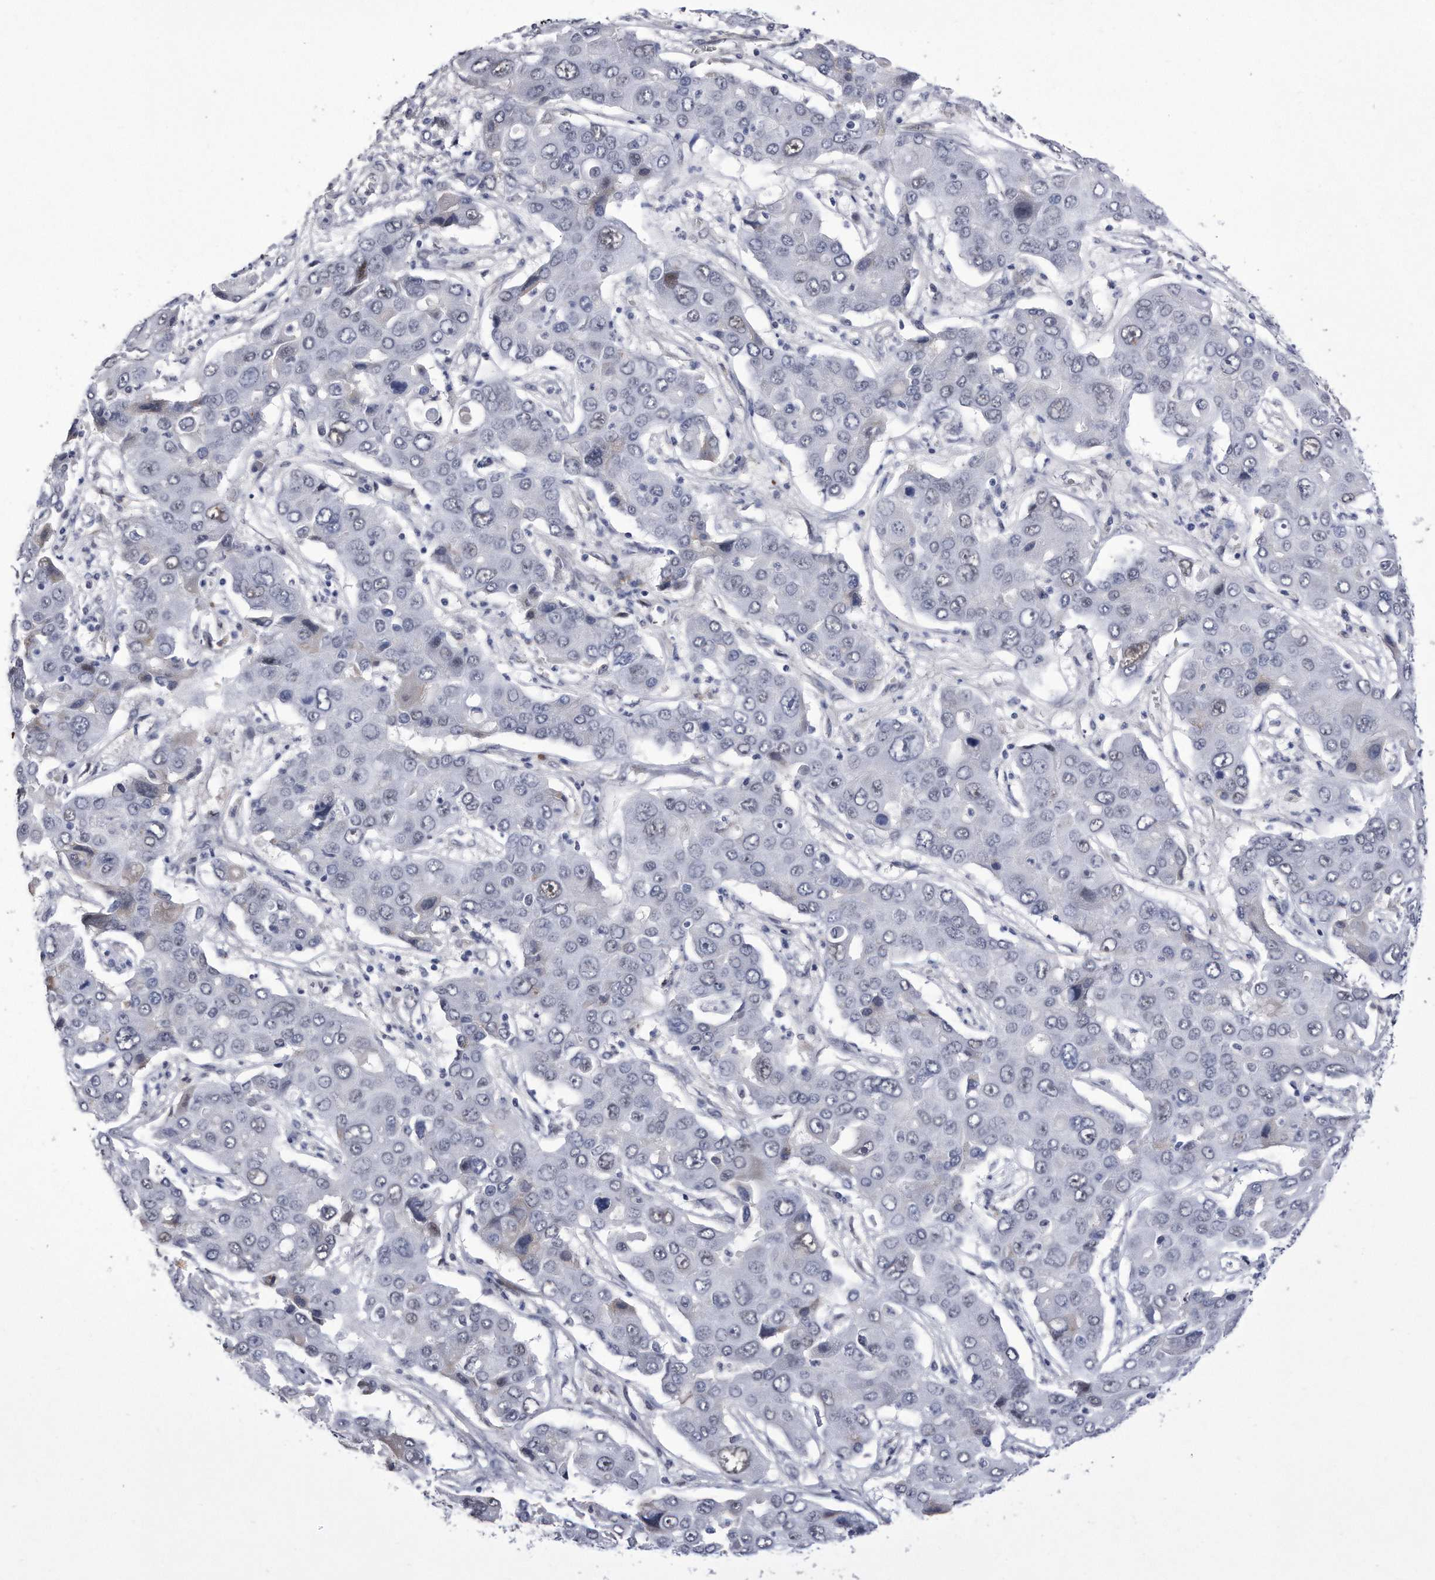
{"staining": {"intensity": "weak", "quantity": "<25%", "location": "nuclear"}, "tissue": "liver cancer", "cell_type": "Tumor cells", "image_type": "cancer", "snomed": [{"axis": "morphology", "description": "Cholangiocarcinoma"}, {"axis": "topography", "description": "Liver"}], "caption": "Tumor cells are negative for protein expression in human liver cholangiocarcinoma.", "gene": "KCTD8", "patient": {"sex": "male", "age": 67}}